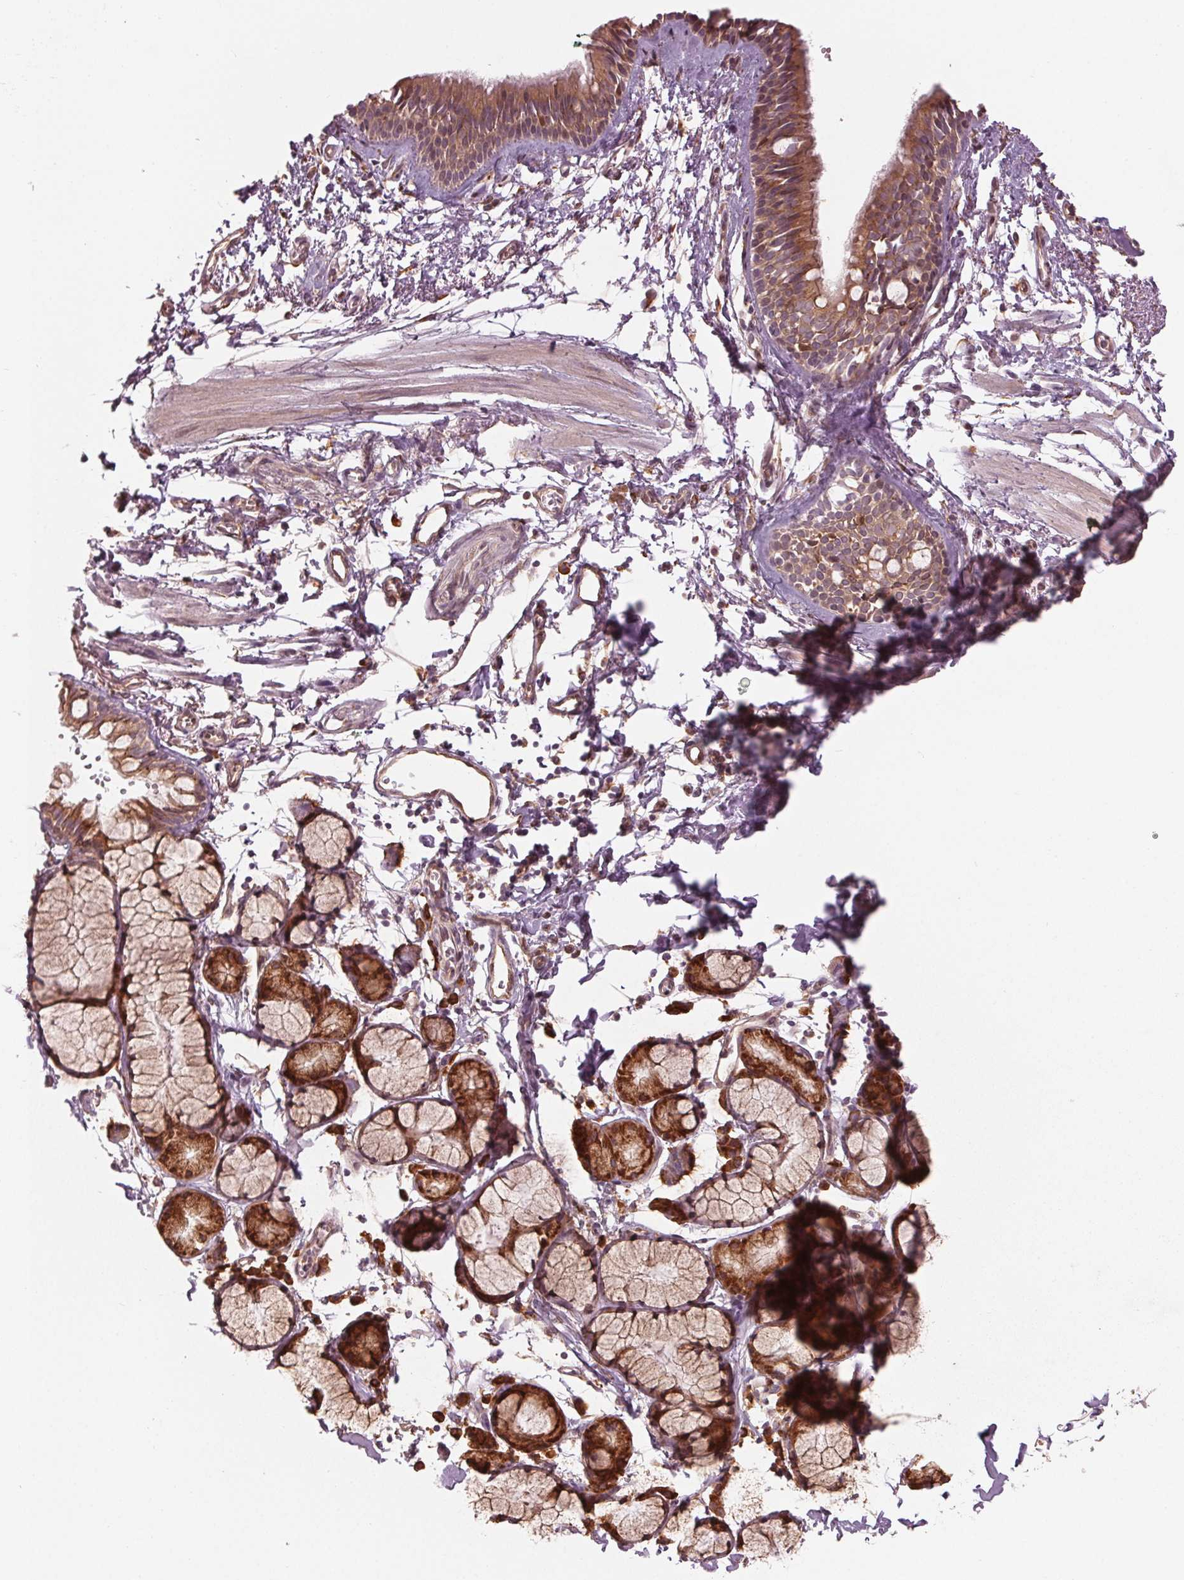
{"staining": {"intensity": "moderate", "quantity": ">75%", "location": "cytoplasmic/membranous,nuclear"}, "tissue": "bronchus", "cell_type": "Respiratory epithelial cells", "image_type": "normal", "snomed": [{"axis": "morphology", "description": "Normal tissue, NOS"}, {"axis": "topography", "description": "Cartilage tissue"}, {"axis": "topography", "description": "Bronchus"}], "caption": "Protein staining by immunohistochemistry (IHC) demonstrates moderate cytoplasmic/membranous,nuclear expression in approximately >75% of respiratory epithelial cells in normal bronchus.", "gene": "CMIP", "patient": {"sex": "female", "age": 59}}